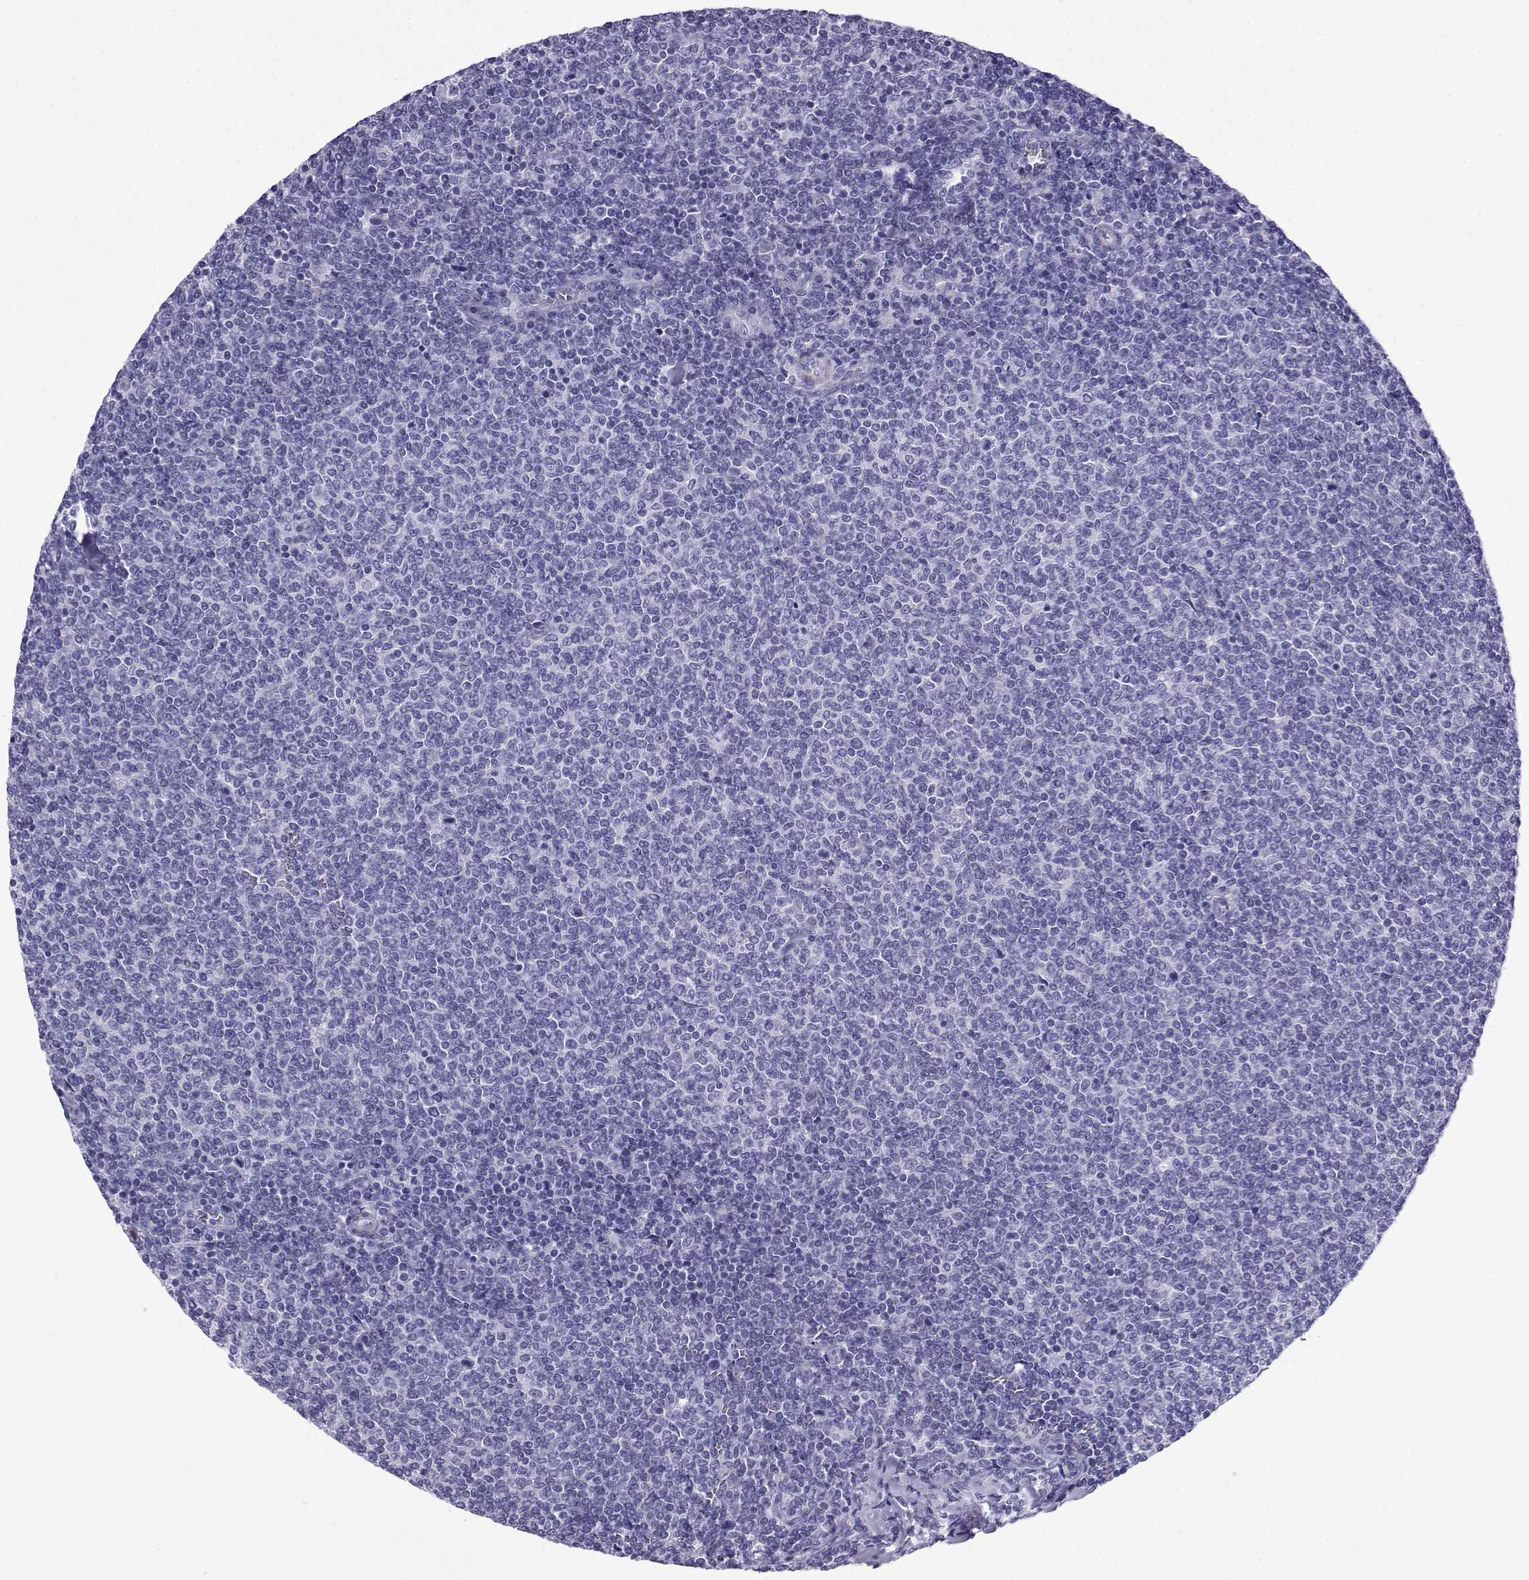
{"staining": {"intensity": "negative", "quantity": "none", "location": "none"}, "tissue": "lymphoma", "cell_type": "Tumor cells", "image_type": "cancer", "snomed": [{"axis": "morphology", "description": "Malignant lymphoma, non-Hodgkin's type, Low grade"}, {"axis": "topography", "description": "Lymph node"}], "caption": "Low-grade malignant lymphoma, non-Hodgkin's type was stained to show a protein in brown. There is no significant positivity in tumor cells. The staining is performed using DAB (3,3'-diaminobenzidine) brown chromogen with nuclei counter-stained in using hematoxylin.", "gene": "KCNF1", "patient": {"sex": "male", "age": 52}}